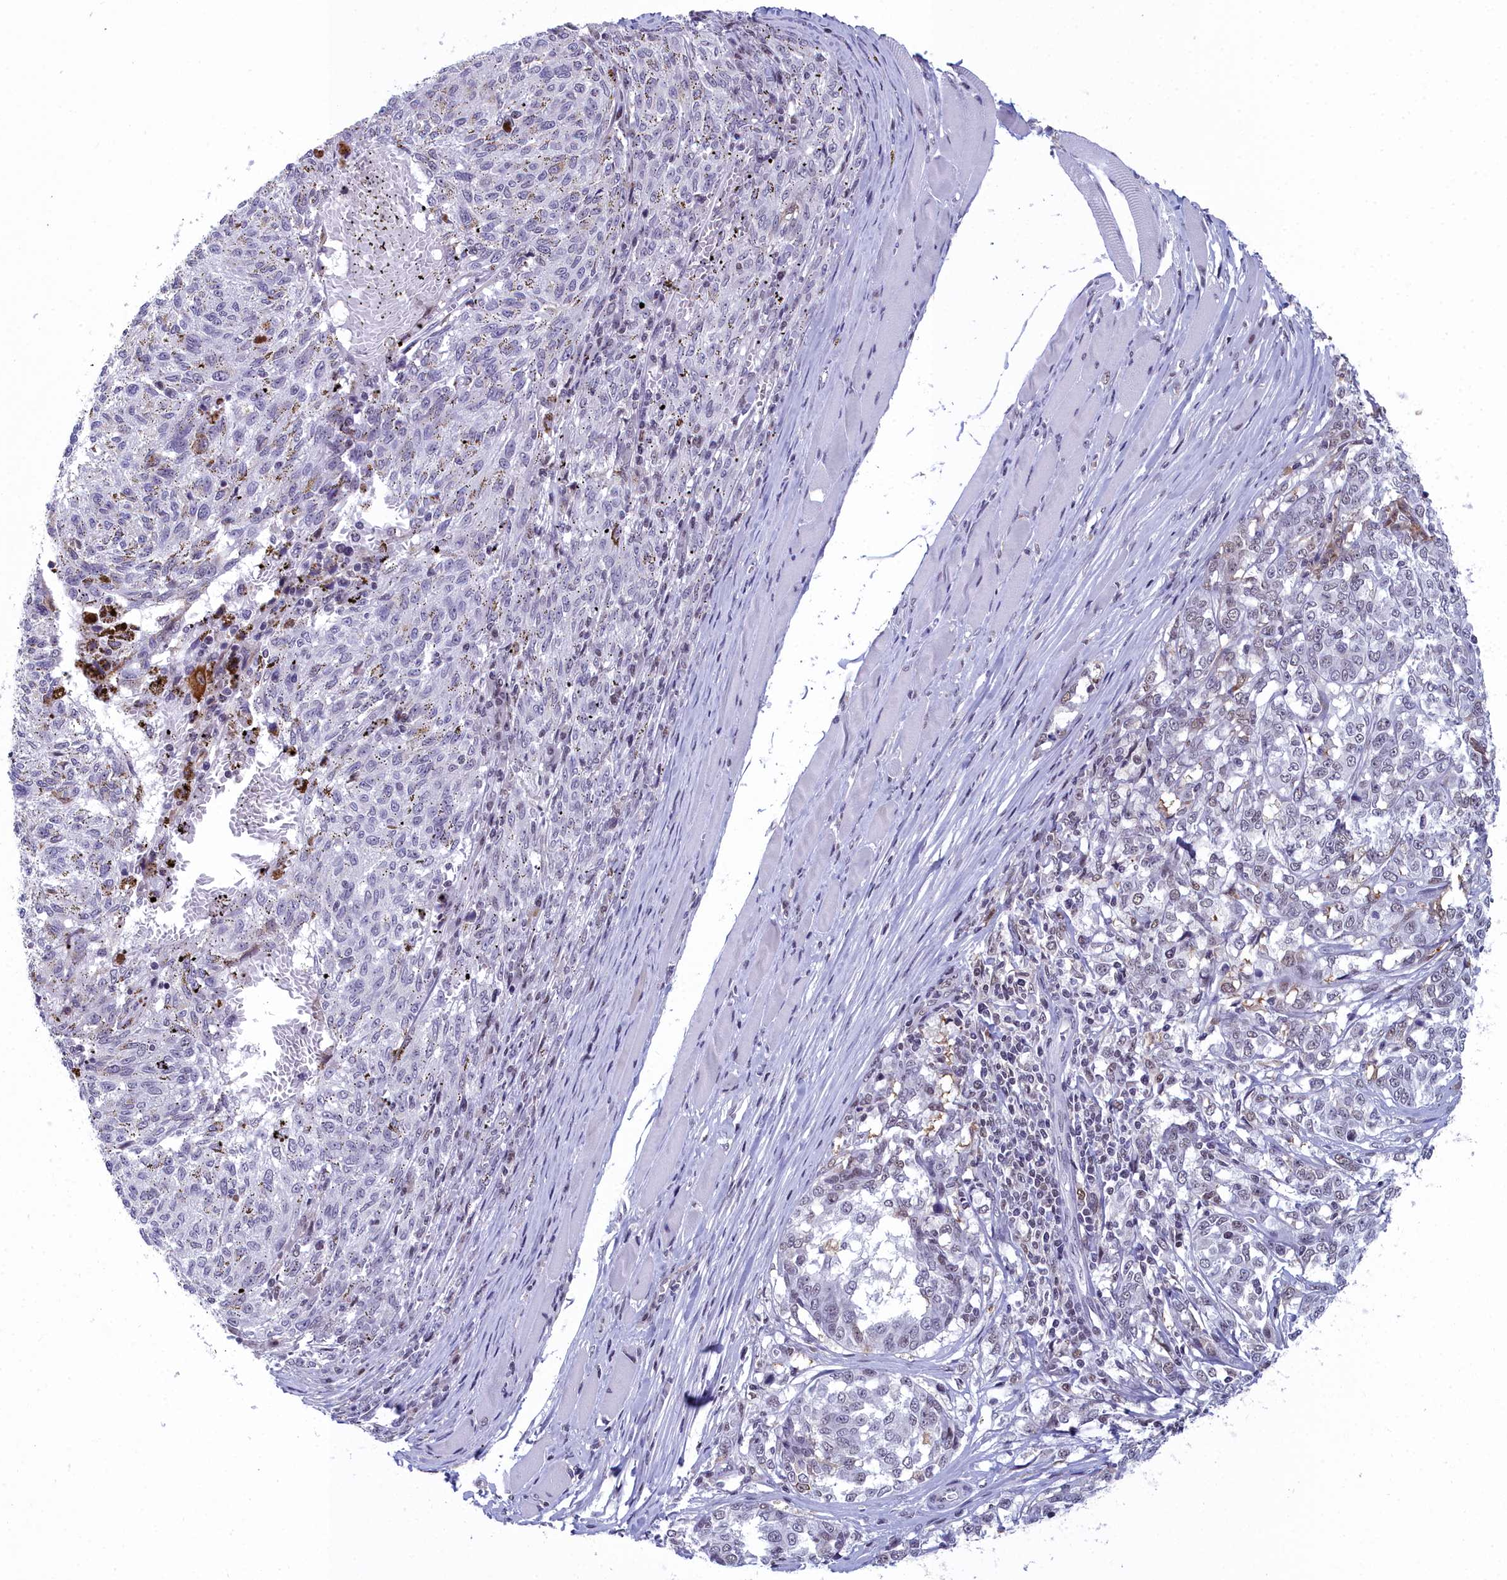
{"staining": {"intensity": "weak", "quantity": "<25%", "location": "nuclear"}, "tissue": "melanoma", "cell_type": "Tumor cells", "image_type": "cancer", "snomed": [{"axis": "morphology", "description": "Malignant melanoma, NOS"}, {"axis": "topography", "description": "Skin"}], "caption": "High power microscopy histopathology image of an immunohistochemistry (IHC) image of malignant melanoma, revealing no significant staining in tumor cells.", "gene": "CCDC97", "patient": {"sex": "female", "age": 72}}